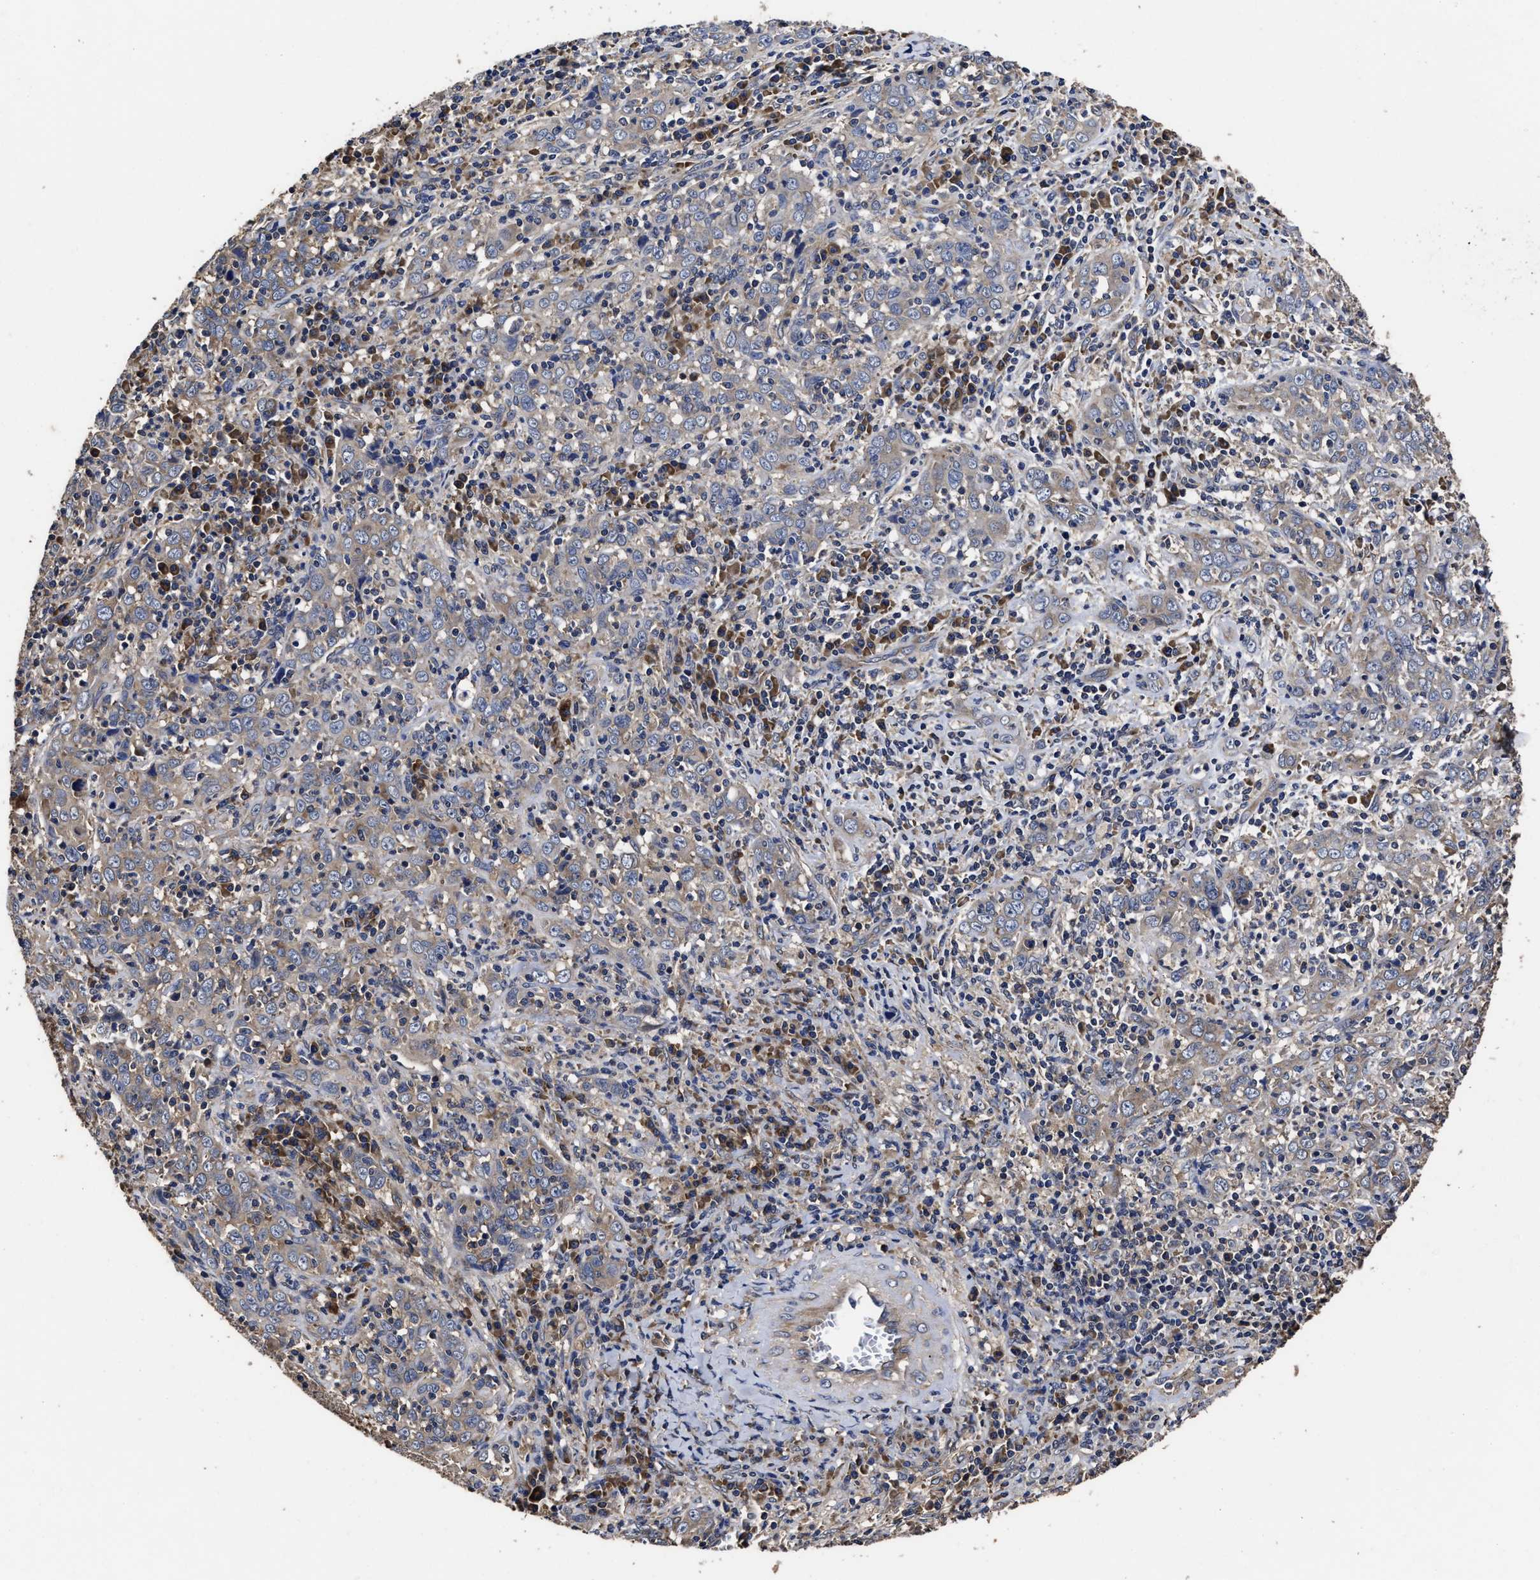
{"staining": {"intensity": "moderate", "quantity": "25%-75%", "location": "cytoplasmic/membranous"}, "tissue": "cervical cancer", "cell_type": "Tumor cells", "image_type": "cancer", "snomed": [{"axis": "morphology", "description": "Squamous cell carcinoma, NOS"}, {"axis": "topography", "description": "Cervix"}], "caption": "This is an image of immunohistochemistry (IHC) staining of squamous cell carcinoma (cervical), which shows moderate expression in the cytoplasmic/membranous of tumor cells.", "gene": "AVEN", "patient": {"sex": "female", "age": 46}}